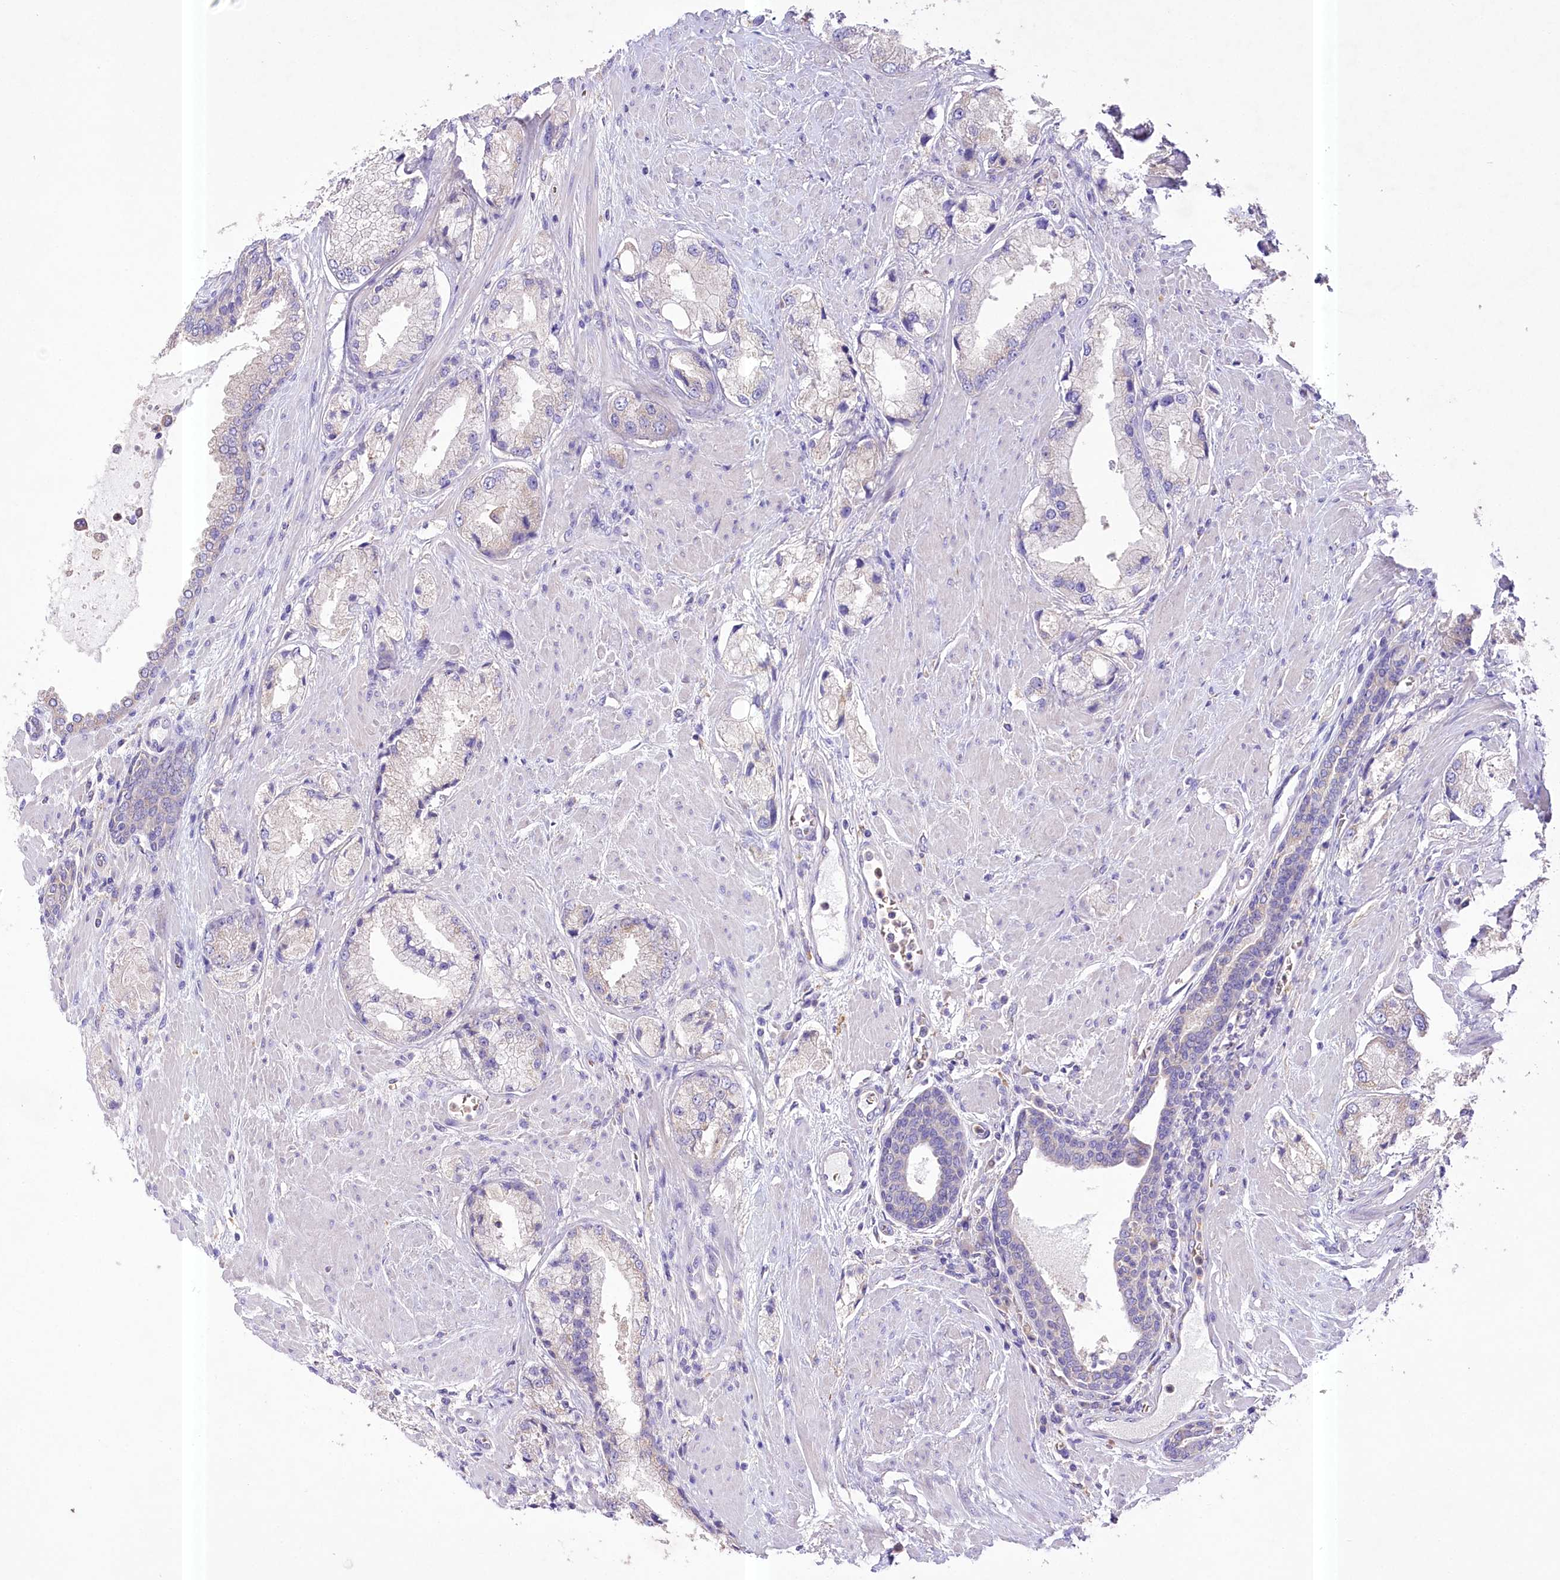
{"staining": {"intensity": "negative", "quantity": "none", "location": "none"}, "tissue": "prostate cancer", "cell_type": "Tumor cells", "image_type": "cancer", "snomed": [{"axis": "morphology", "description": "Adenocarcinoma, Low grade"}, {"axis": "topography", "description": "Prostate"}], "caption": "IHC image of human prostate cancer (adenocarcinoma (low-grade)) stained for a protein (brown), which displays no expression in tumor cells. (DAB (3,3'-diaminobenzidine) IHC, high magnification).", "gene": "PRSS53", "patient": {"sex": "male", "age": 67}}